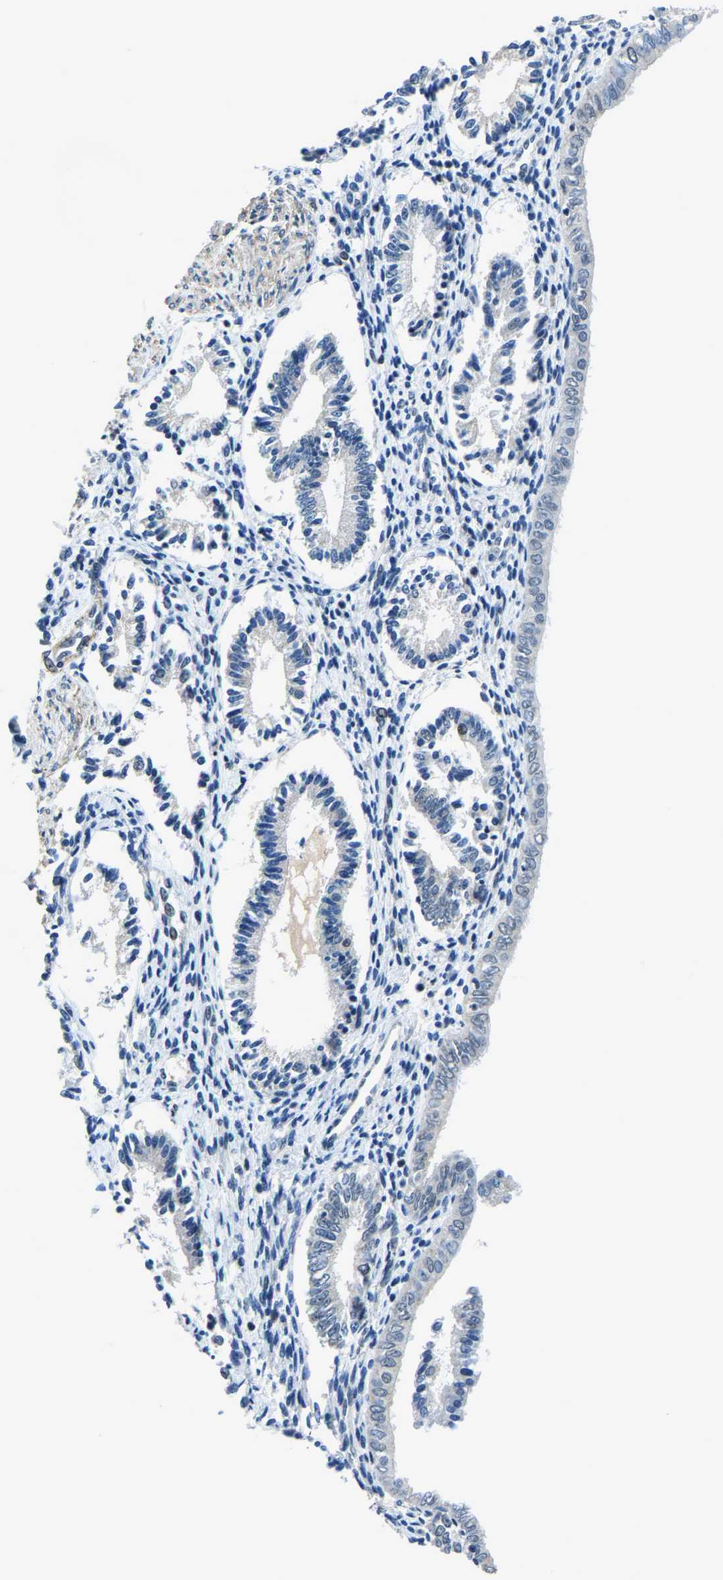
{"staining": {"intensity": "weak", "quantity": "25%-75%", "location": "nuclear"}, "tissue": "endometrium", "cell_type": "Cells in endometrial stroma", "image_type": "normal", "snomed": [{"axis": "morphology", "description": "Normal tissue, NOS"}, {"axis": "topography", "description": "Endometrium"}], "caption": "Weak nuclear staining for a protein is appreciated in about 25%-75% of cells in endometrial stroma of normal endometrium using immunohistochemistry.", "gene": "PRCC", "patient": {"sex": "female", "age": 42}}